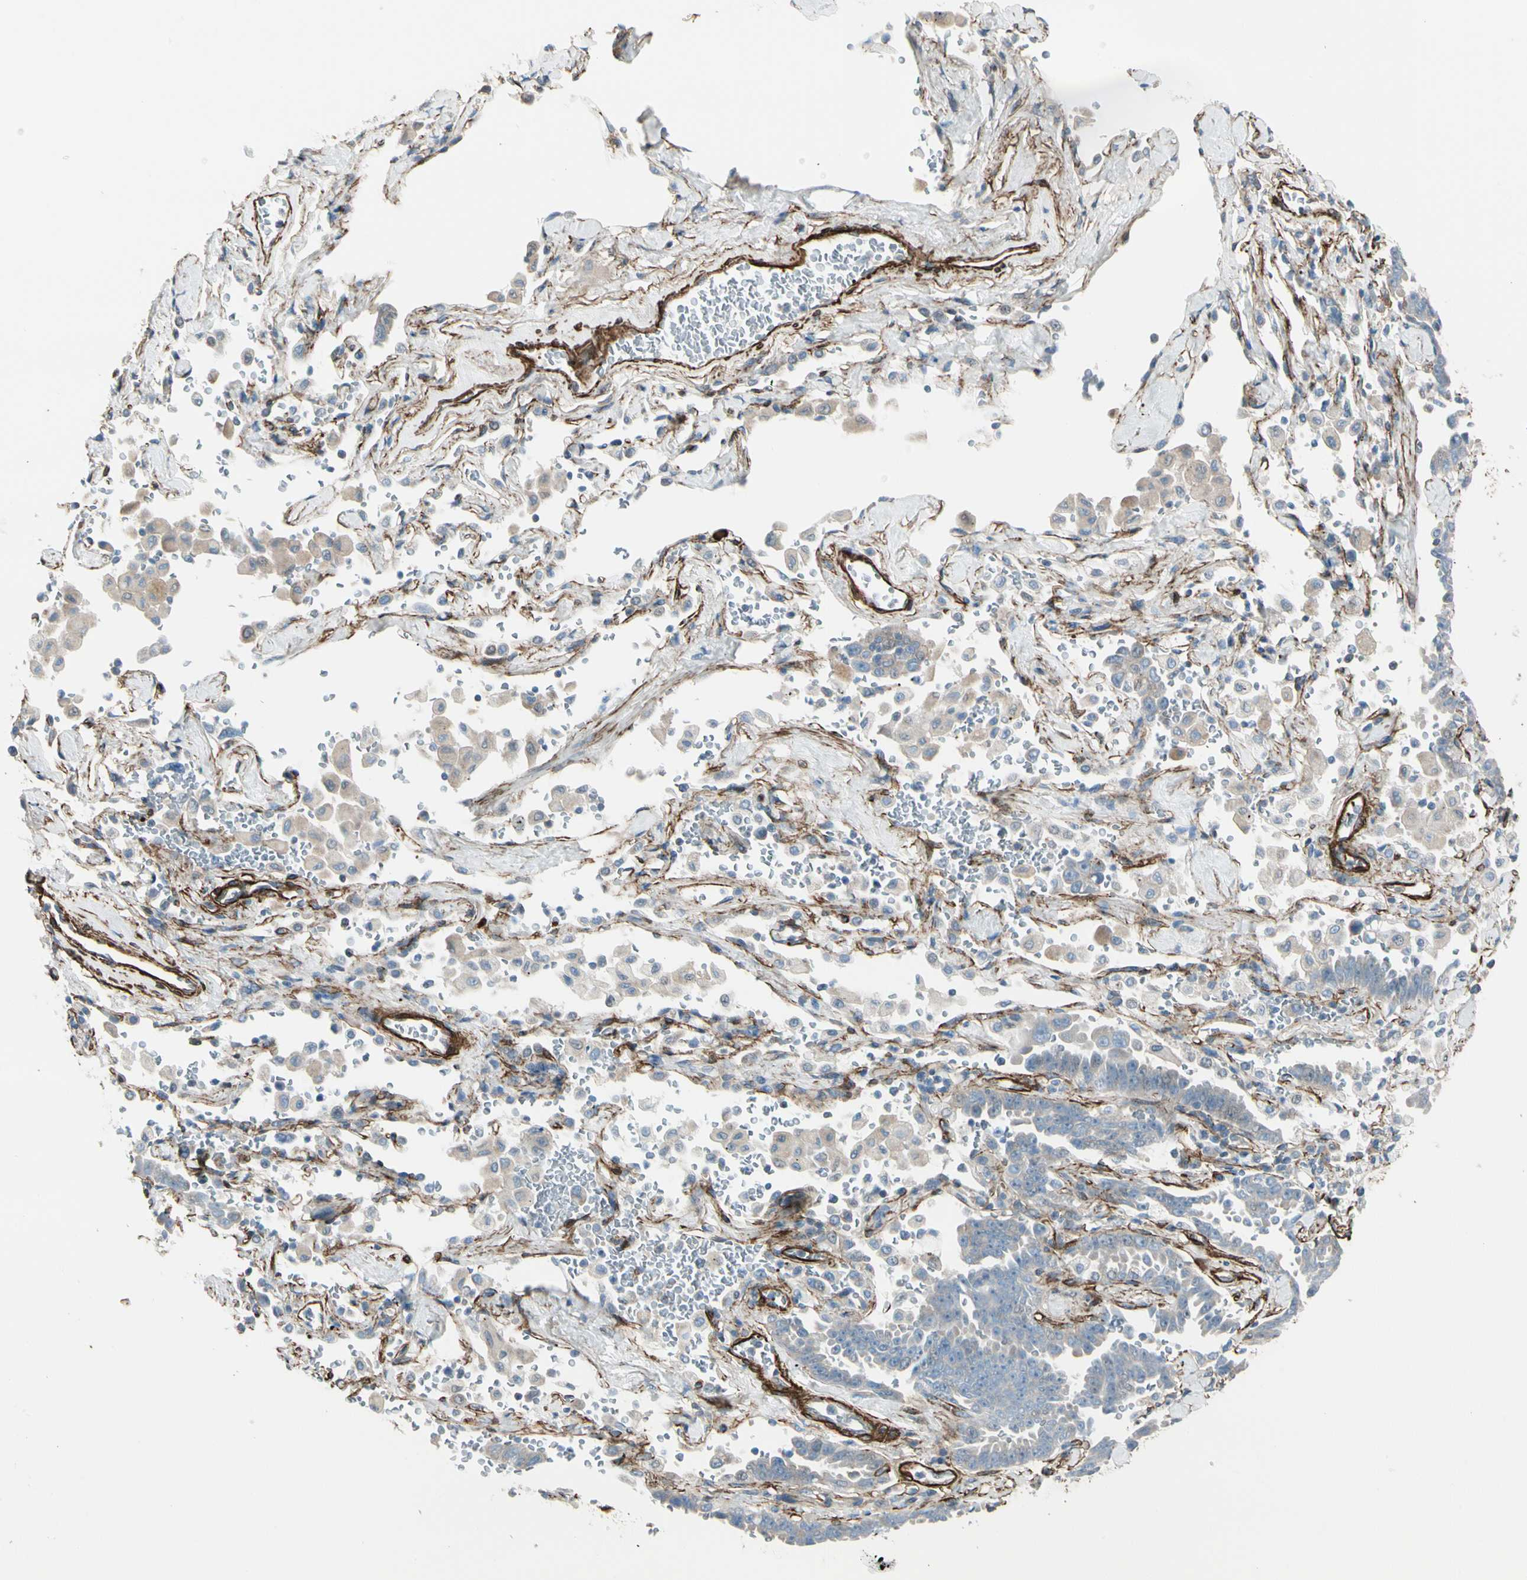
{"staining": {"intensity": "weak", "quantity": "<25%", "location": "cytoplasmic/membranous"}, "tissue": "lung cancer", "cell_type": "Tumor cells", "image_type": "cancer", "snomed": [{"axis": "morphology", "description": "Adenocarcinoma, NOS"}, {"axis": "topography", "description": "Lung"}], "caption": "IHC of human lung adenocarcinoma displays no expression in tumor cells. Nuclei are stained in blue.", "gene": "CALD1", "patient": {"sex": "female", "age": 64}}